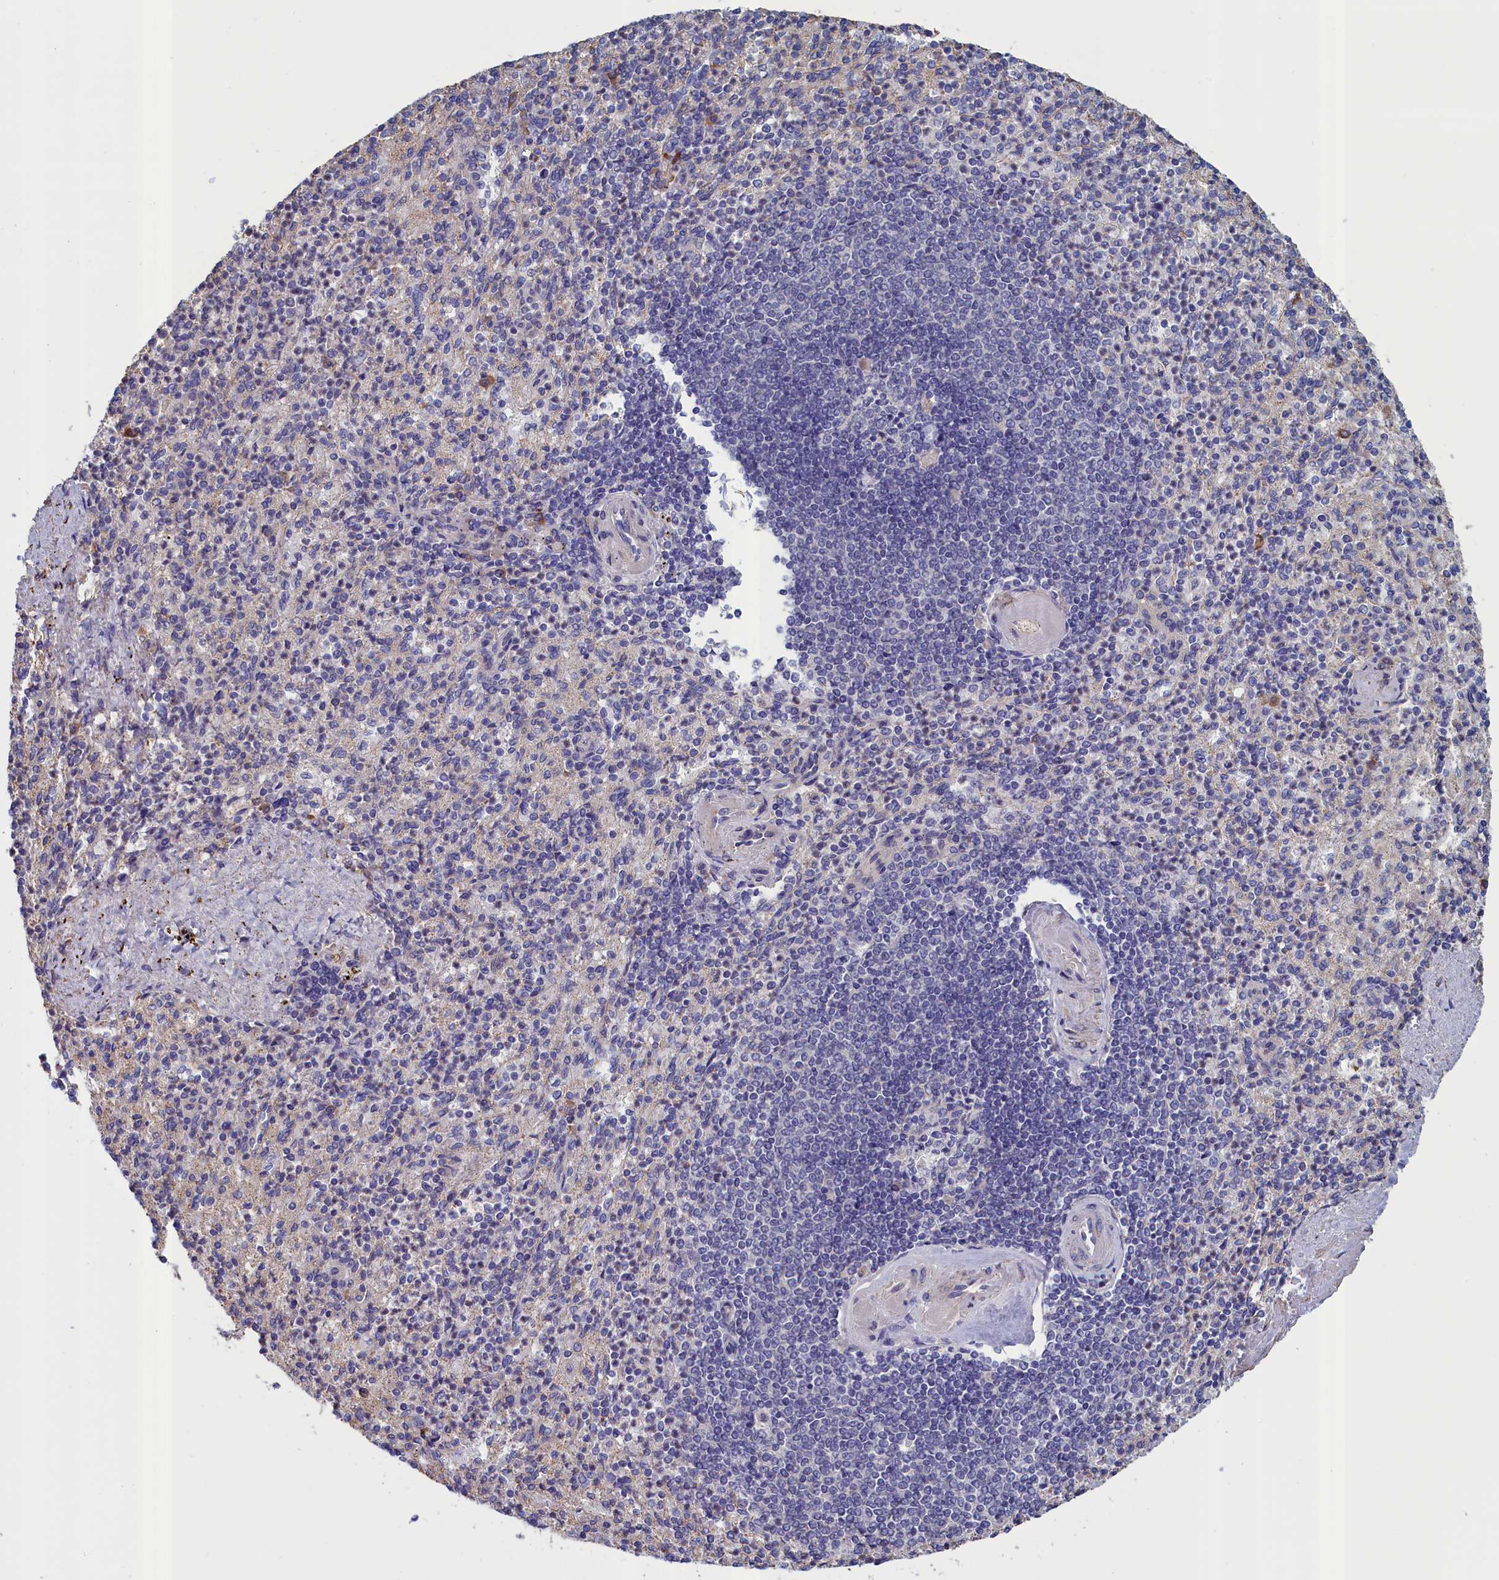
{"staining": {"intensity": "negative", "quantity": "none", "location": "none"}, "tissue": "spleen", "cell_type": "Cells in red pulp", "image_type": "normal", "snomed": [{"axis": "morphology", "description": "Normal tissue, NOS"}, {"axis": "topography", "description": "Spleen"}], "caption": "Immunohistochemistry micrograph of benign spleen stained for a protein (brown), which displays no positivity in cells in red pulp. The staining was performed using DAB to visualize the protein expression in brown, while the nuclei were stained in blue with hematoxylin (Magnification: 20x).", "gene": "ANKRD2", "patient": {"sex": "female", "age": 74}}